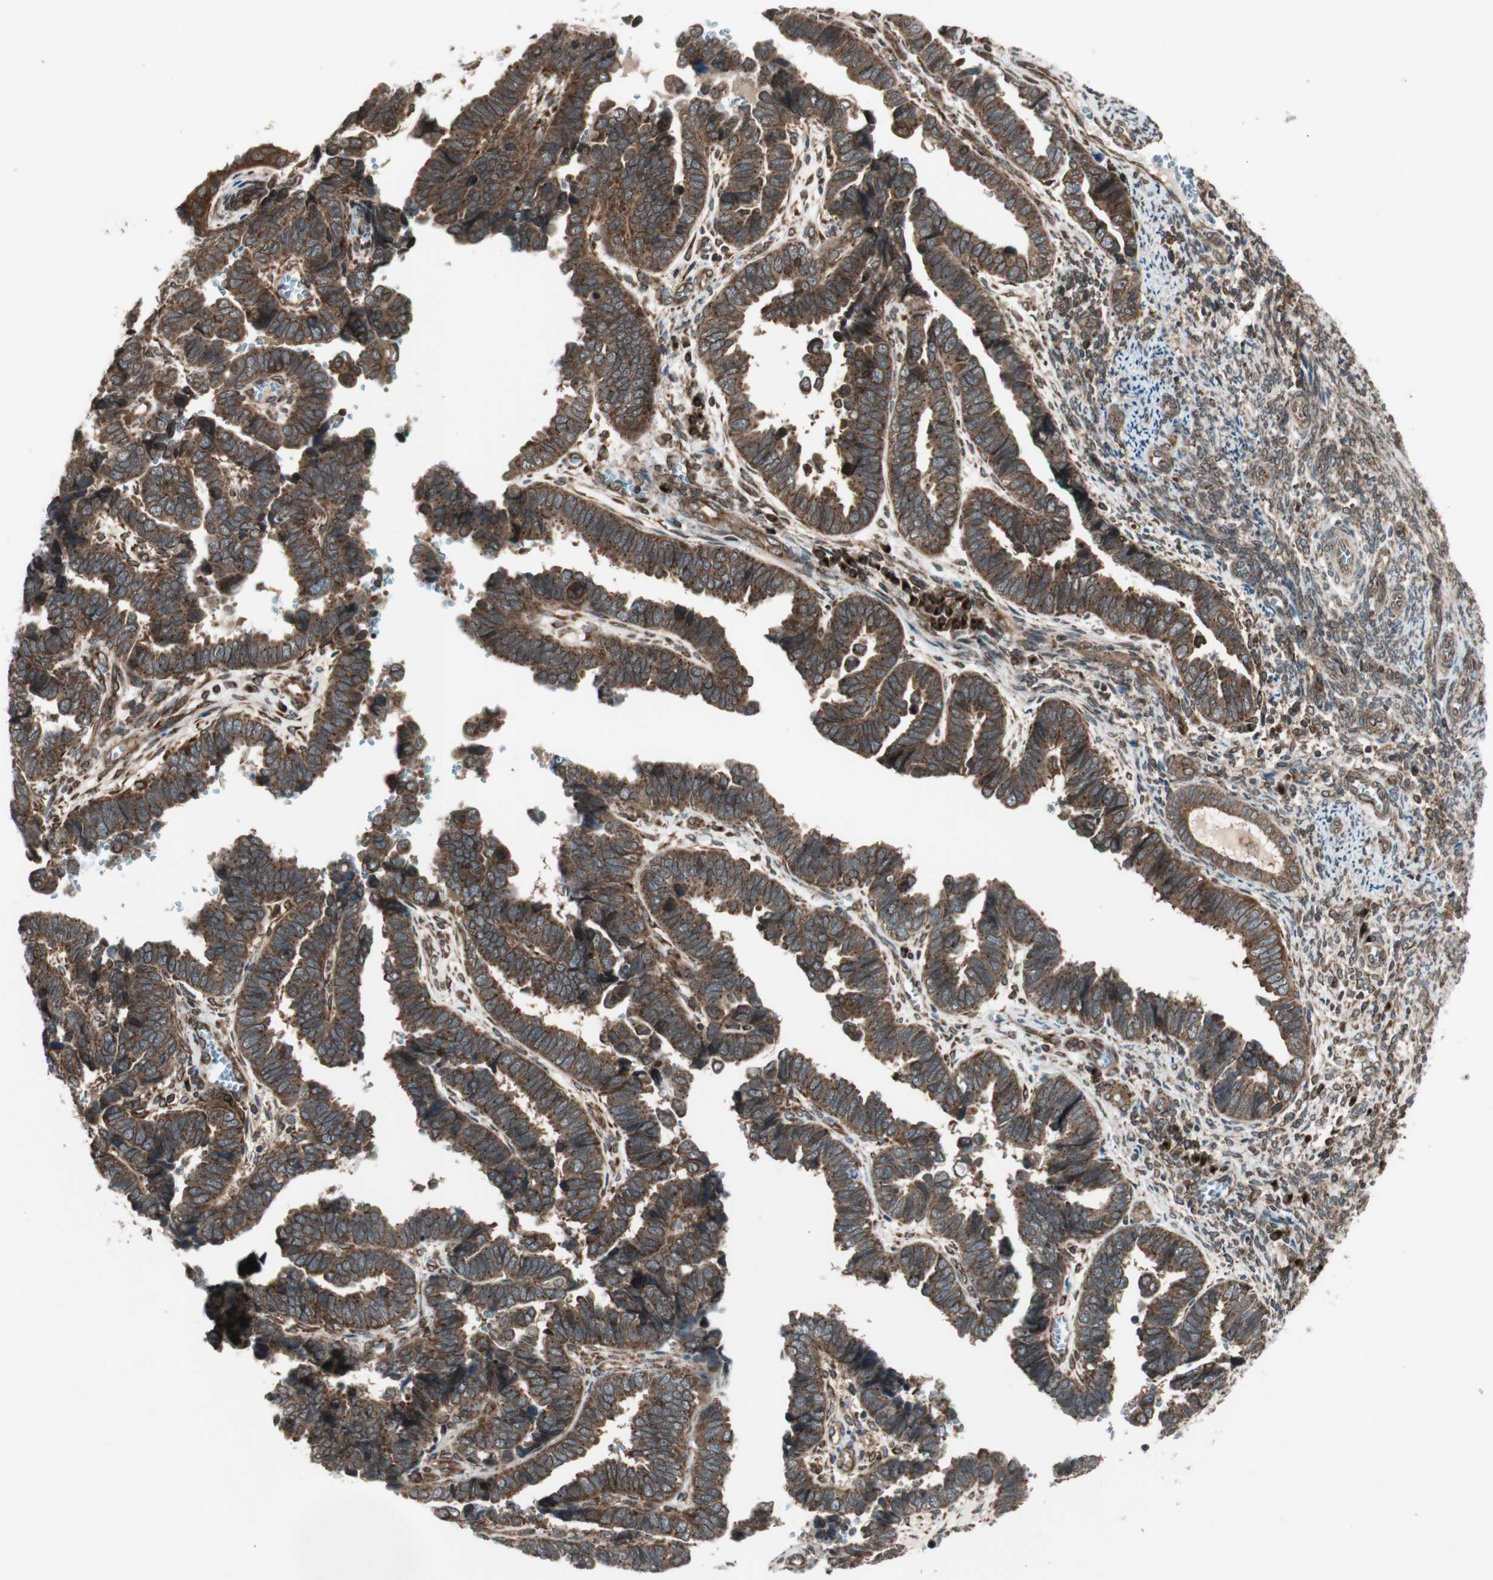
{"staining": {"intensity": "strong", "quantity": ">75%", "location": "cytoplasmic/membranous,nuclear"}, "tissue": "endometrial cancer", "cell_type": "Tumor cells", "image_type": "cancer", "snomed": [{"axis": "morphology", "description": "Adenocarcinoma, NOS"}, {"axis": "topography", "description": "Endometrium"}], "caption": "DAB (3,3'-diaminobenzidine) immunohistochemical staining of human endometrial cancer displays strong cytoplasmic/membranous and nuclear protein staining in approximately >75% of tumor cells. (IHC, brightfield microscopy, high magnification).", "gene": "NUP62", "patient": {"sex": "female", "age": 75}}